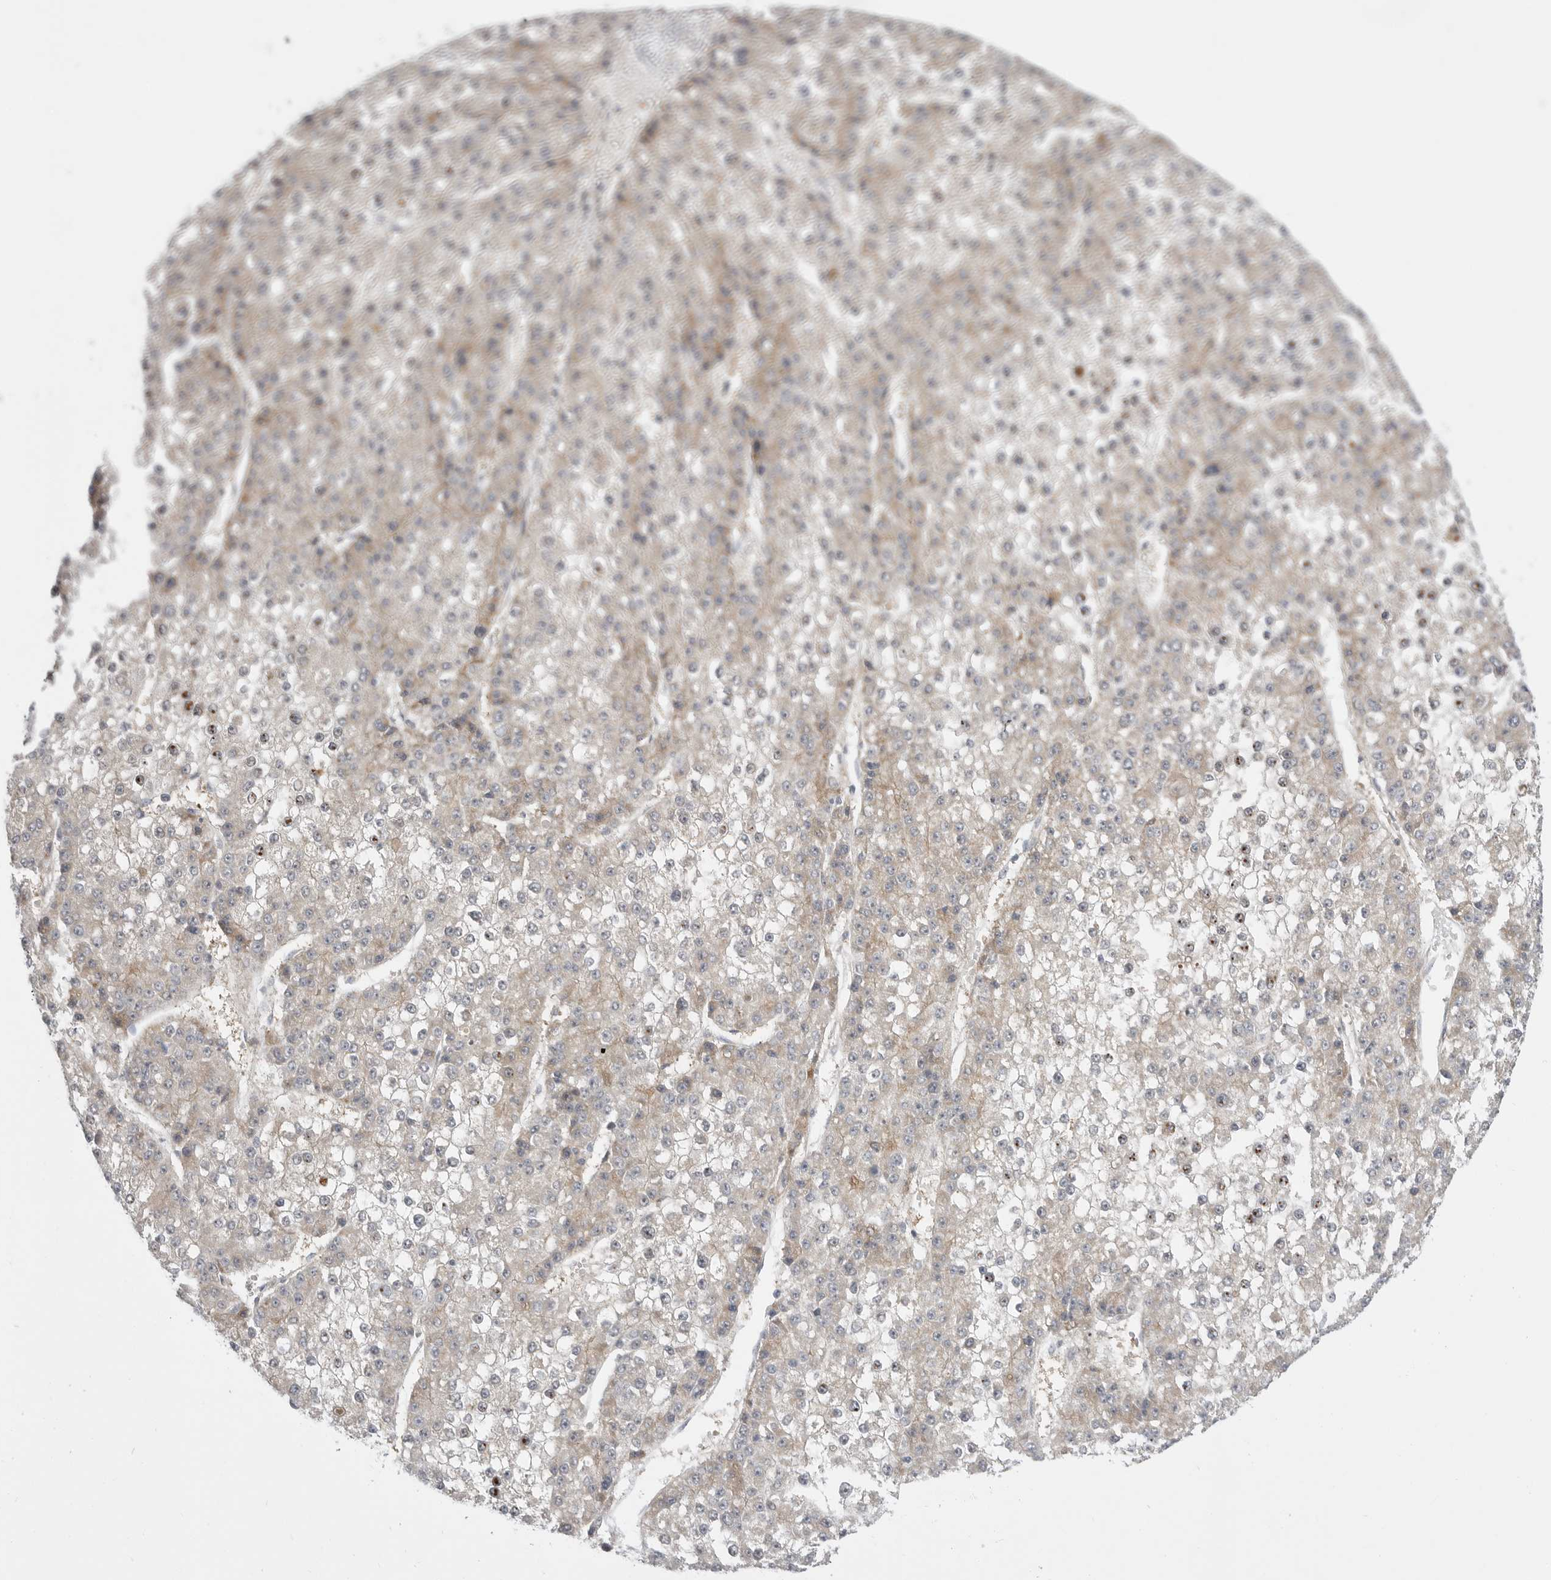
{"staining": {"intensity": "weak", "quantity": "25%-75%", "location": "cytoplasmic/membranous"}, "tissue": "liver cancer", "cell_type": "Tumor cells", "image_type": "cancer", "snomed": [{"axis": "morphology", "description": "Carcinoma, Hepatocellular, NOS"}, {"axis": "topography", "description": "Liver"}], "caption": "Tumor cells demonstrate low levels of weak cytoplasmic/membranous positivity in about 25%-75% of cells in liver cancer (hepatocellular carcinoma).", "gene": "GGT6", "patient": {"sex": "female", "age": 73}}